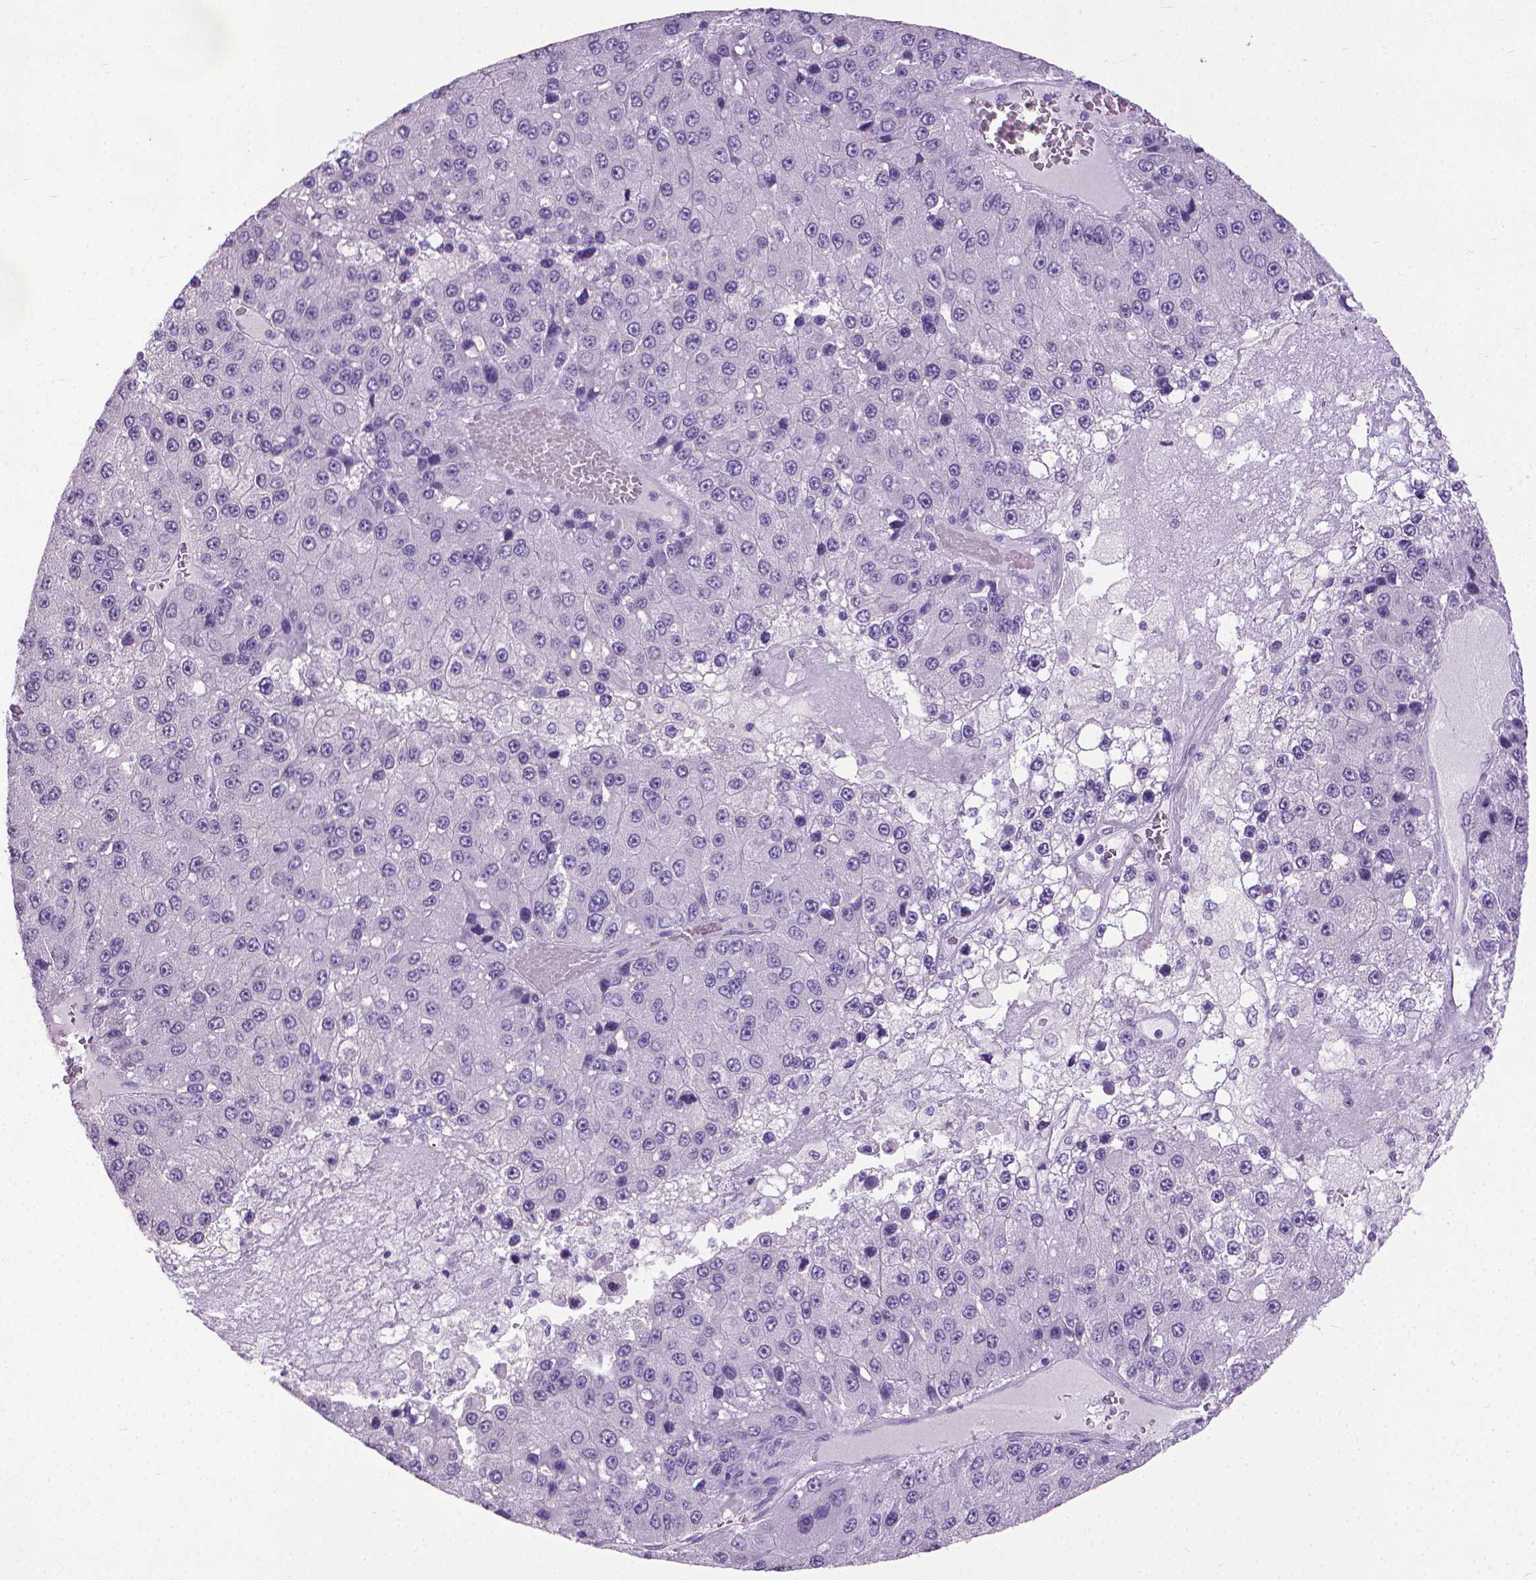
{"staining": {"intensity": "negative", "quantity": "none", "location": "none"}, "tissue": "liver cancer", "cell_type": "Tumor cells", "image_type": "cancer", "snomed": [{"axis": "morphology", "description": "Carcinoma, Hepatocellular, NOS"}, {"axis": "topography", "description": "Liver"}], "caption": "Image shows no protein expression in tumor cells of liver cancer tissue.", "gene": "KRT5", "patient": {"sex": "female", "age": 73}}